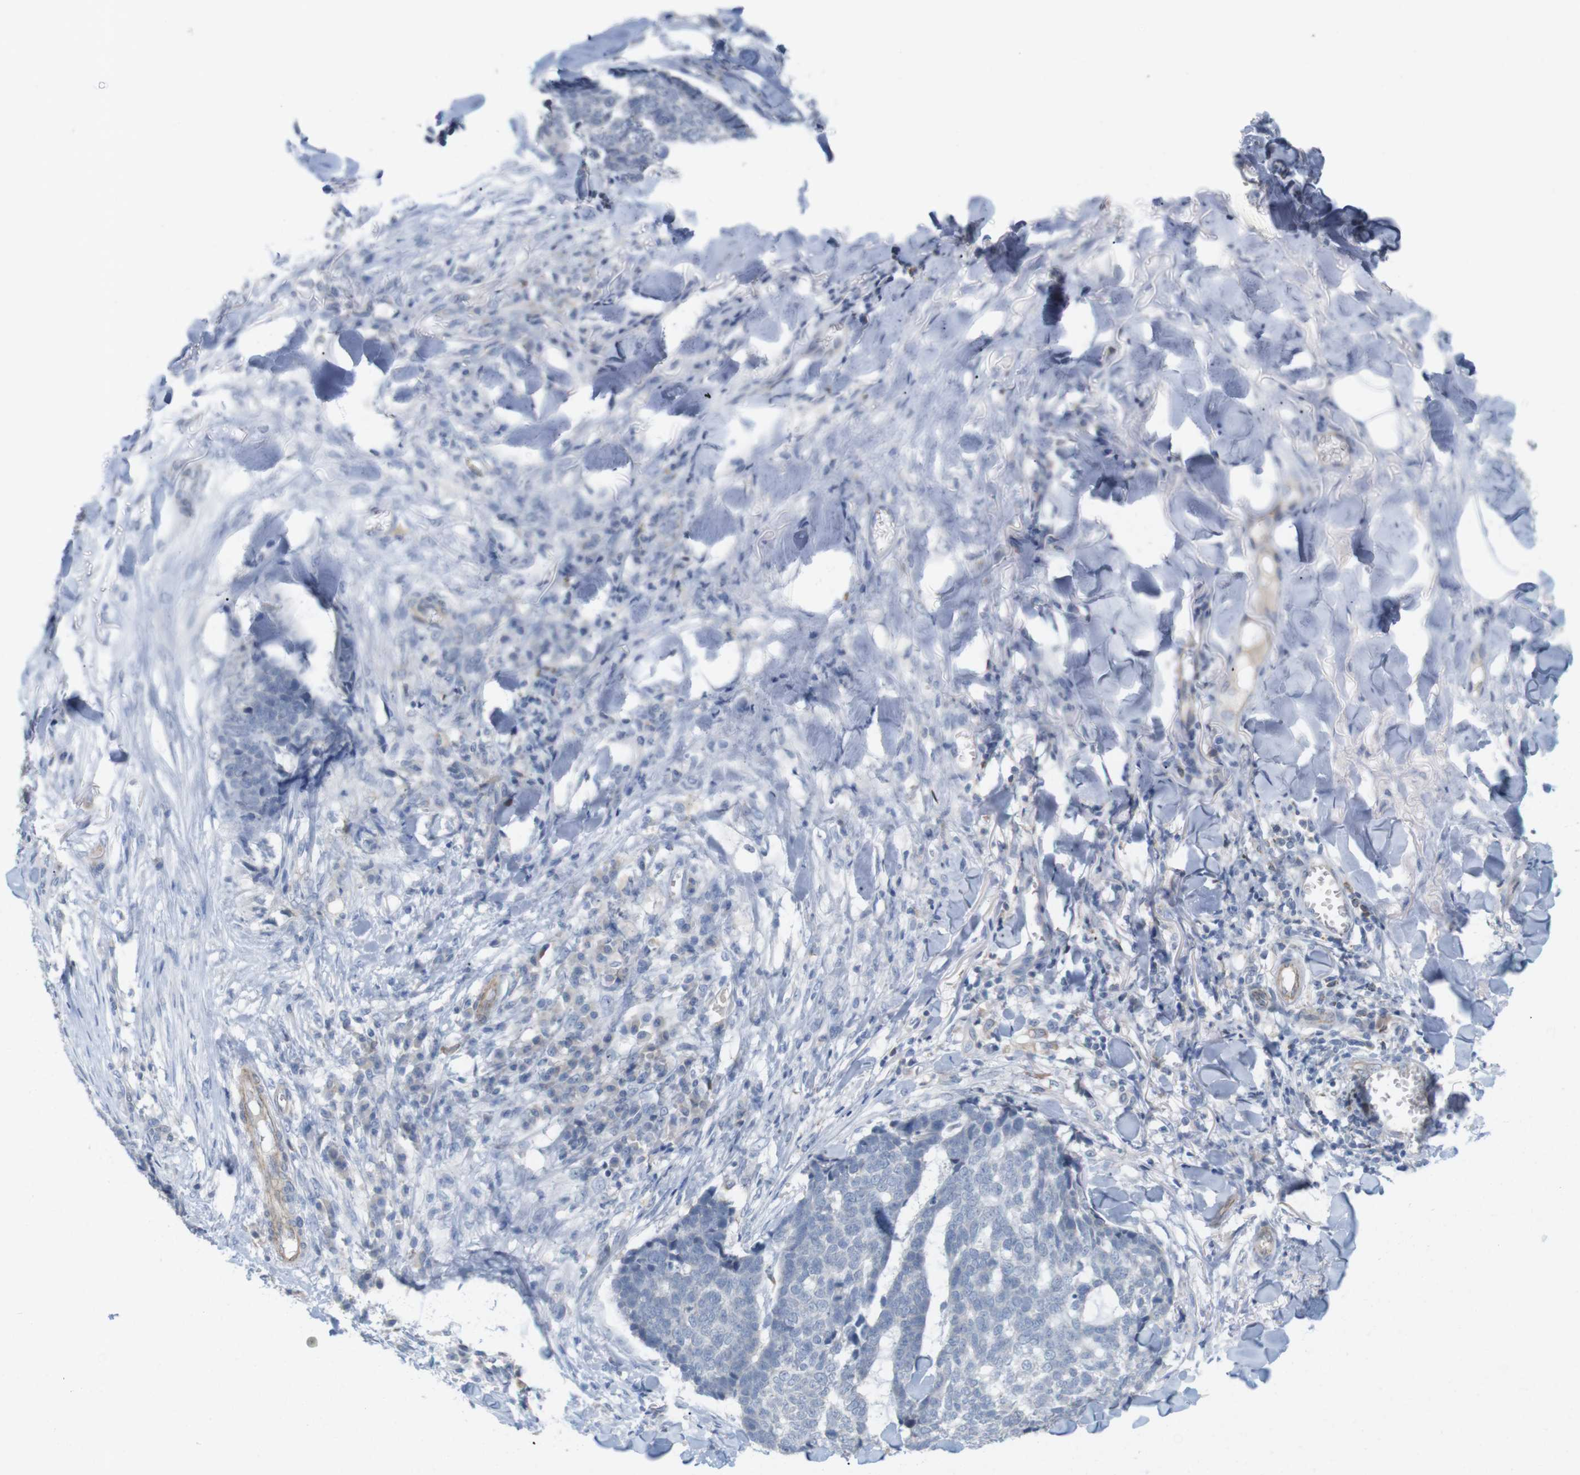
{"staining": {"intensity": "negative", "quantity": "none", "location": "none"}, "tissue": "skin cancer", "cell_type": "Tumor cells", "image_type": "cancer", "snomed": [{"axis": "morphology", "description": "Basal cell carcinoma"}, {"axis": "topography", "description": "Skin"}], "caption": "This is an immunohistochemistry image of human skin basal cell carcinoma. There is no expression in tumor cells.", "gene": "ITPR1", "patient": {"sex": "male", "age": 84}}